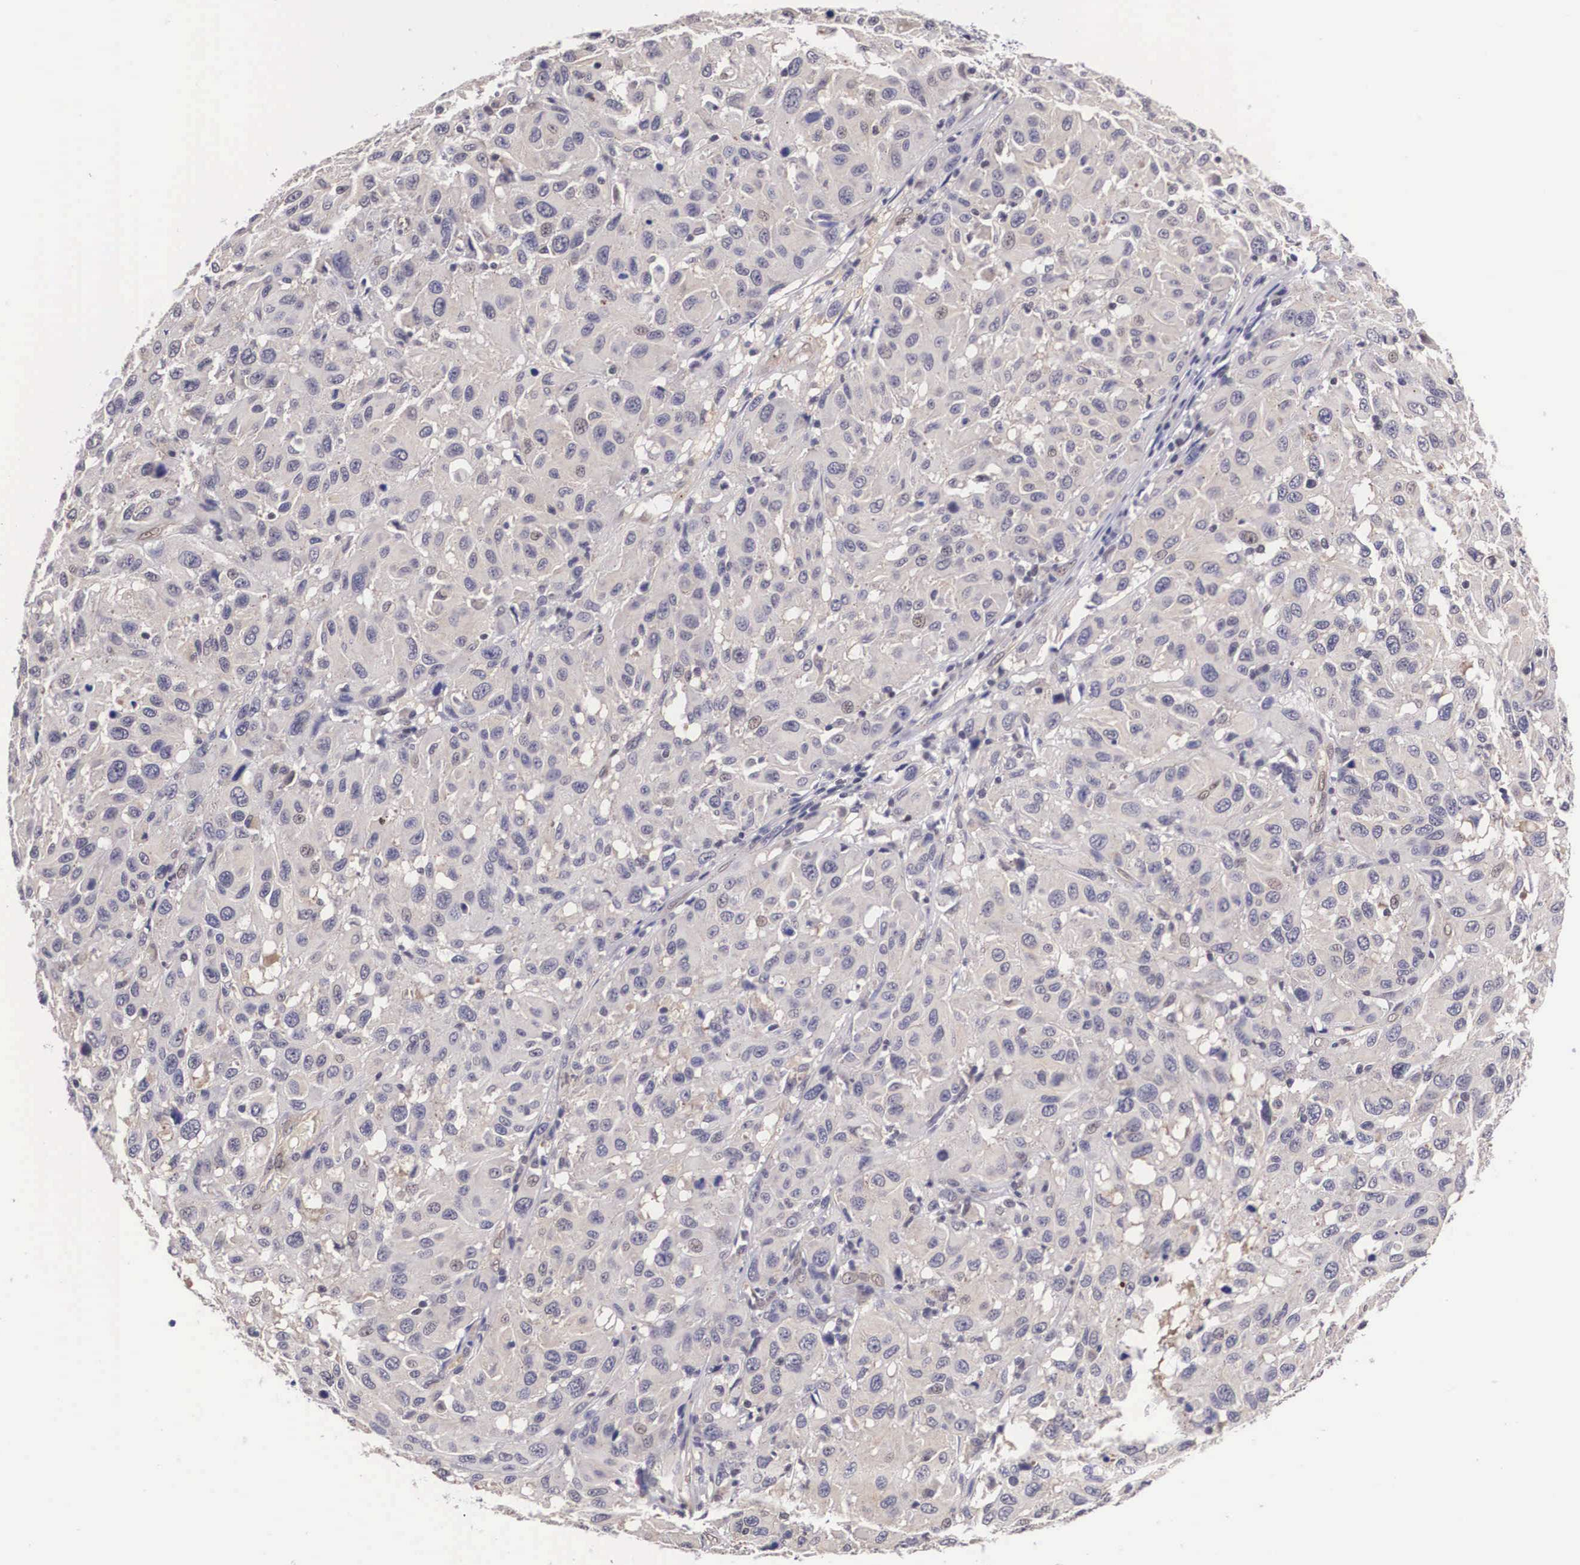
{"staining": {"intensity": "negative", "quantity": "none", "location": "none"}, "tissue": "melanoma", "cell_type": "Tumor cells", "image_type": "cancer", "snomed": [{"axis": "morphology", "description": "Malignant melanoma, NOS"}, {"axis": "topography", "description": "Skin"}], "caption": "This is an immunohistochemistry histopathology image of human melanoma. There is no positivity in tumor cells.", "gene": "OTX2", "patient": {"sex": "female", "age": 77}}